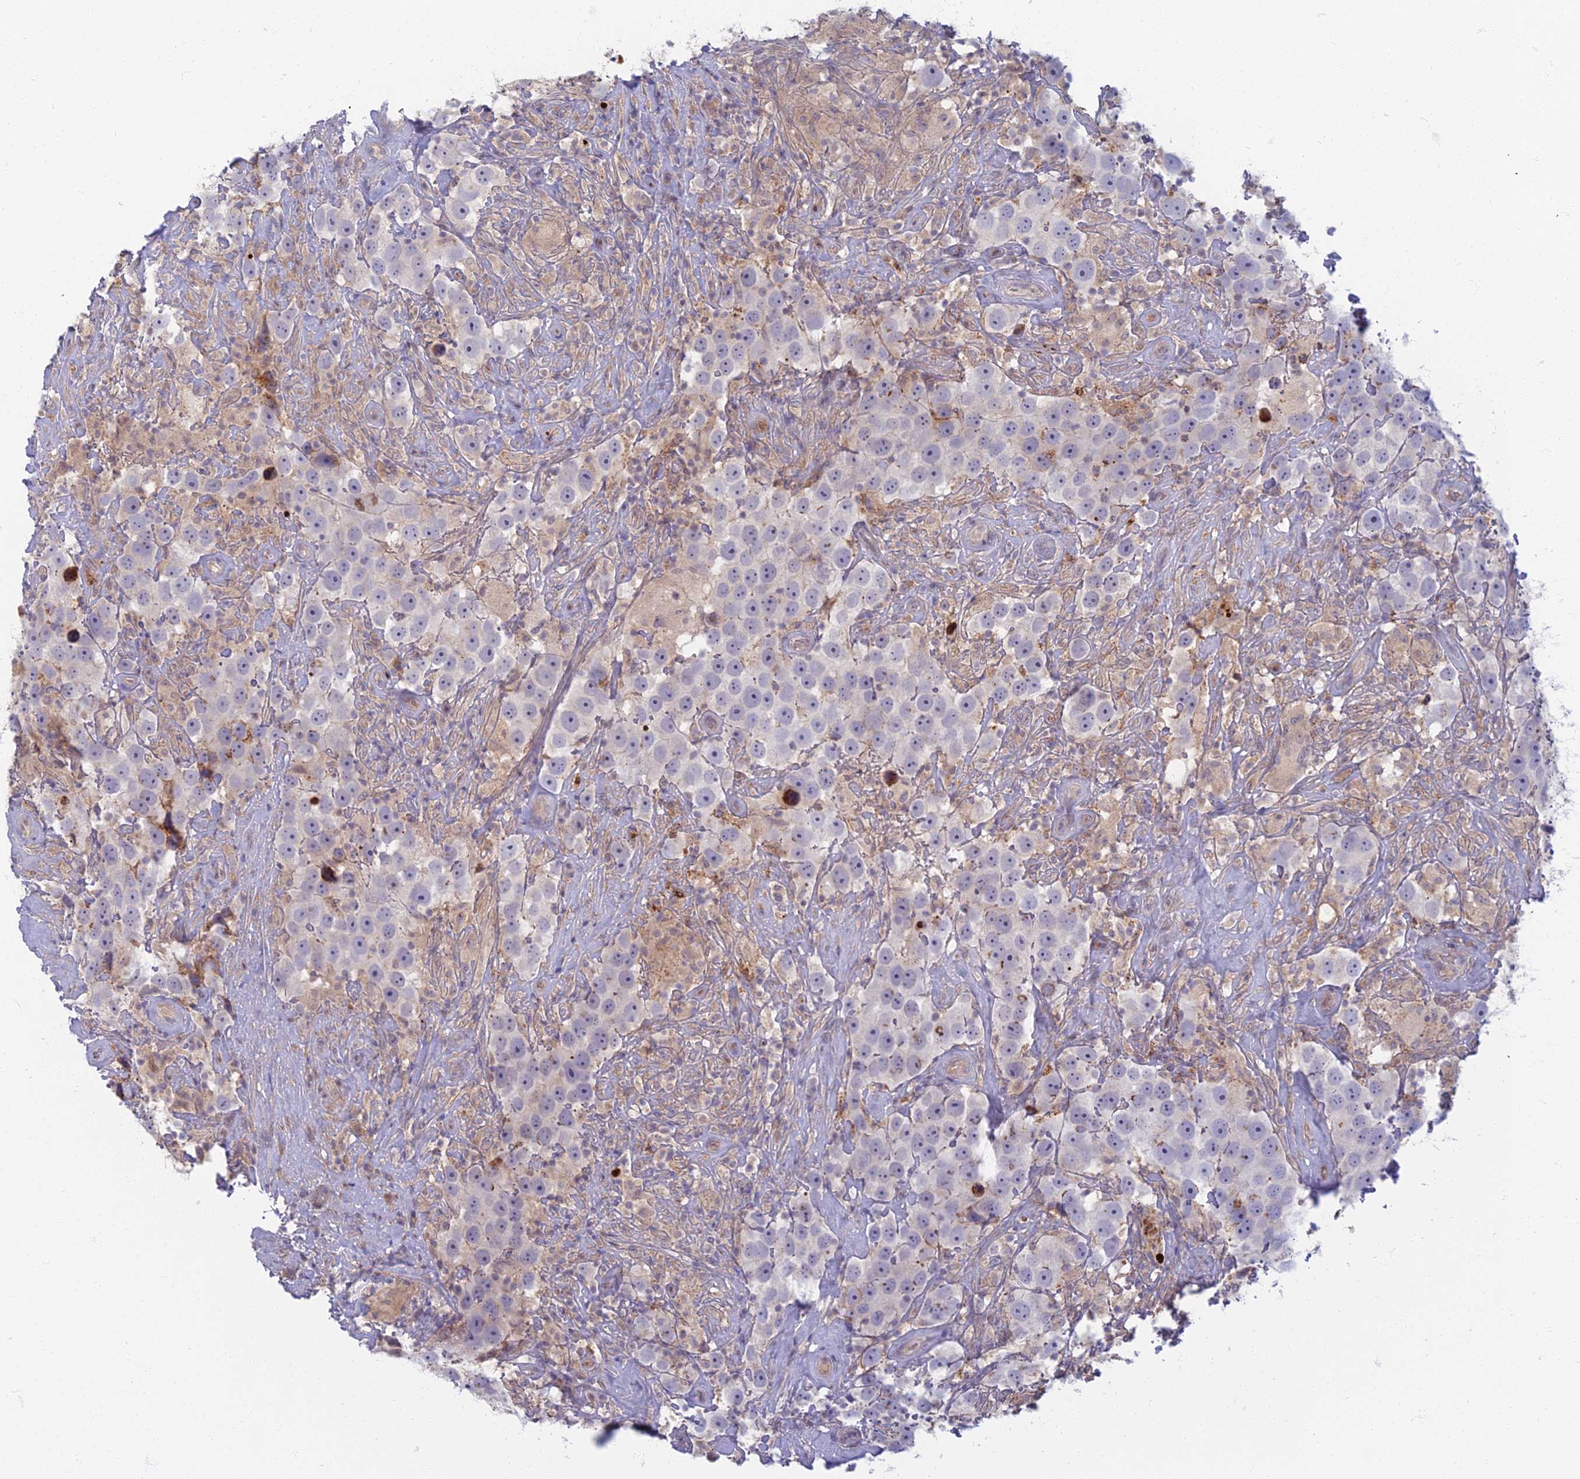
{"staining": {"intensity": "negative", "quantity": "none", "location": "none"}, "tissue": "testis cancer", "cell_type": "Tumor cells", "image_type": "cancer", "snomed": [{"axis": "morphology", "description": "Seminoma, NOS"}, {"axis": "topography", "description": "Testis"}], "caption": "Testis seminoma was stained to show a protein in brown. There is no significant positivity in tumor cells. (Brightfield microscopy of DAB immunohistochemistry (IHC) at high magnification).", "gene": "CHMP4B", "patient": {"sex": "male", "age": 49}}